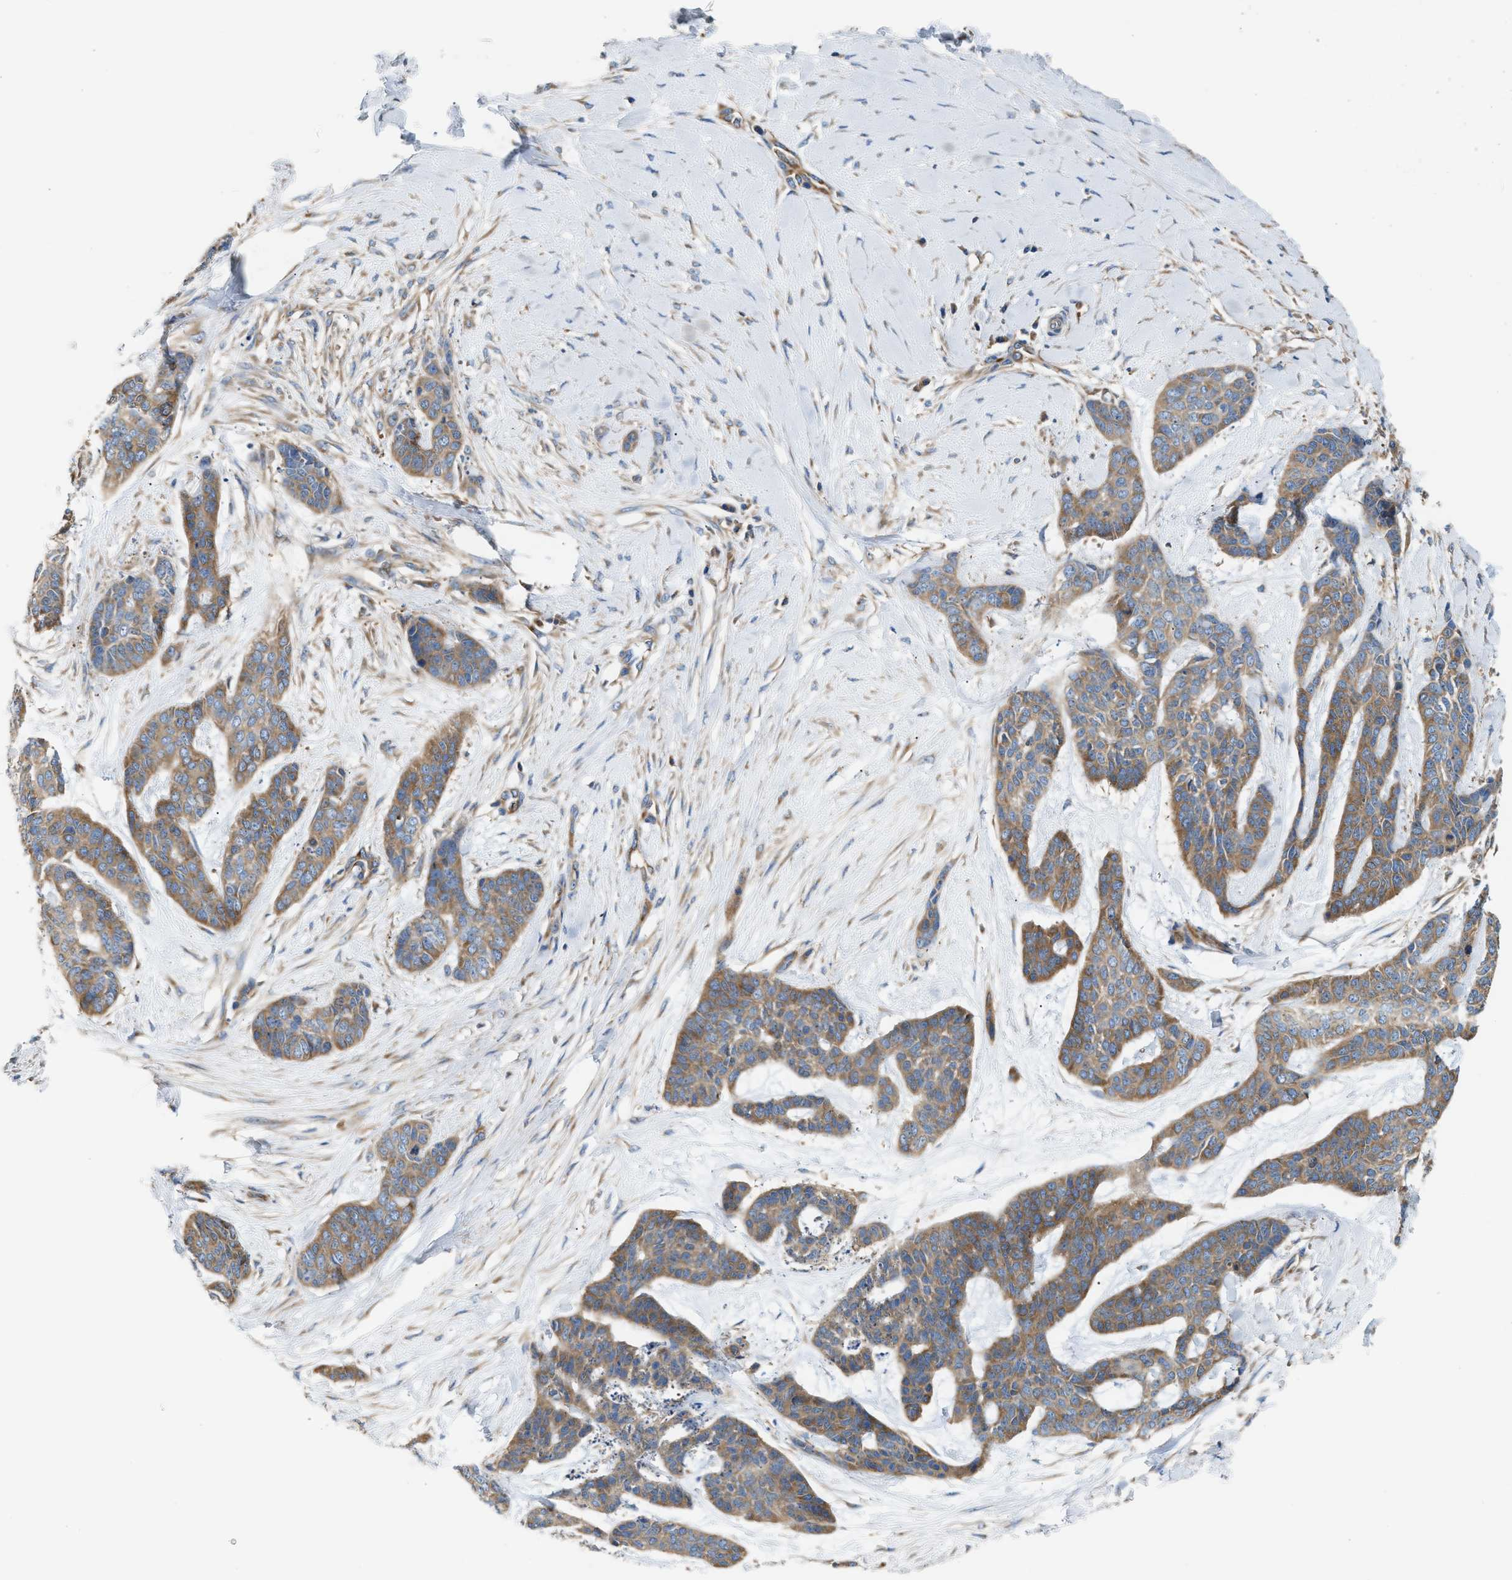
{"staining": {"intensity": "moderate", "quantity": ">75%", "location": "cytoplasmic/membranous"}, "tissue": "skin cancer", "cell_type": "Tumor cells", "image_type": "cancer", "snomed": [{"axis": "morphology", "description": "Basal cell carcinoma"}, {"axis": "topography", "description": "Skin"}], "caption": "This histopathology image shows basal cell carcinoma (skin) stained with immunohistochemistry to label a protein in brown. The cytoplasmic/membranous of tumor cells show moderate positivity for the protein. Nuclei are counter-stained blue.", "gene": "TBC1D15", "patient": {"sex": "female", "age": 88}}